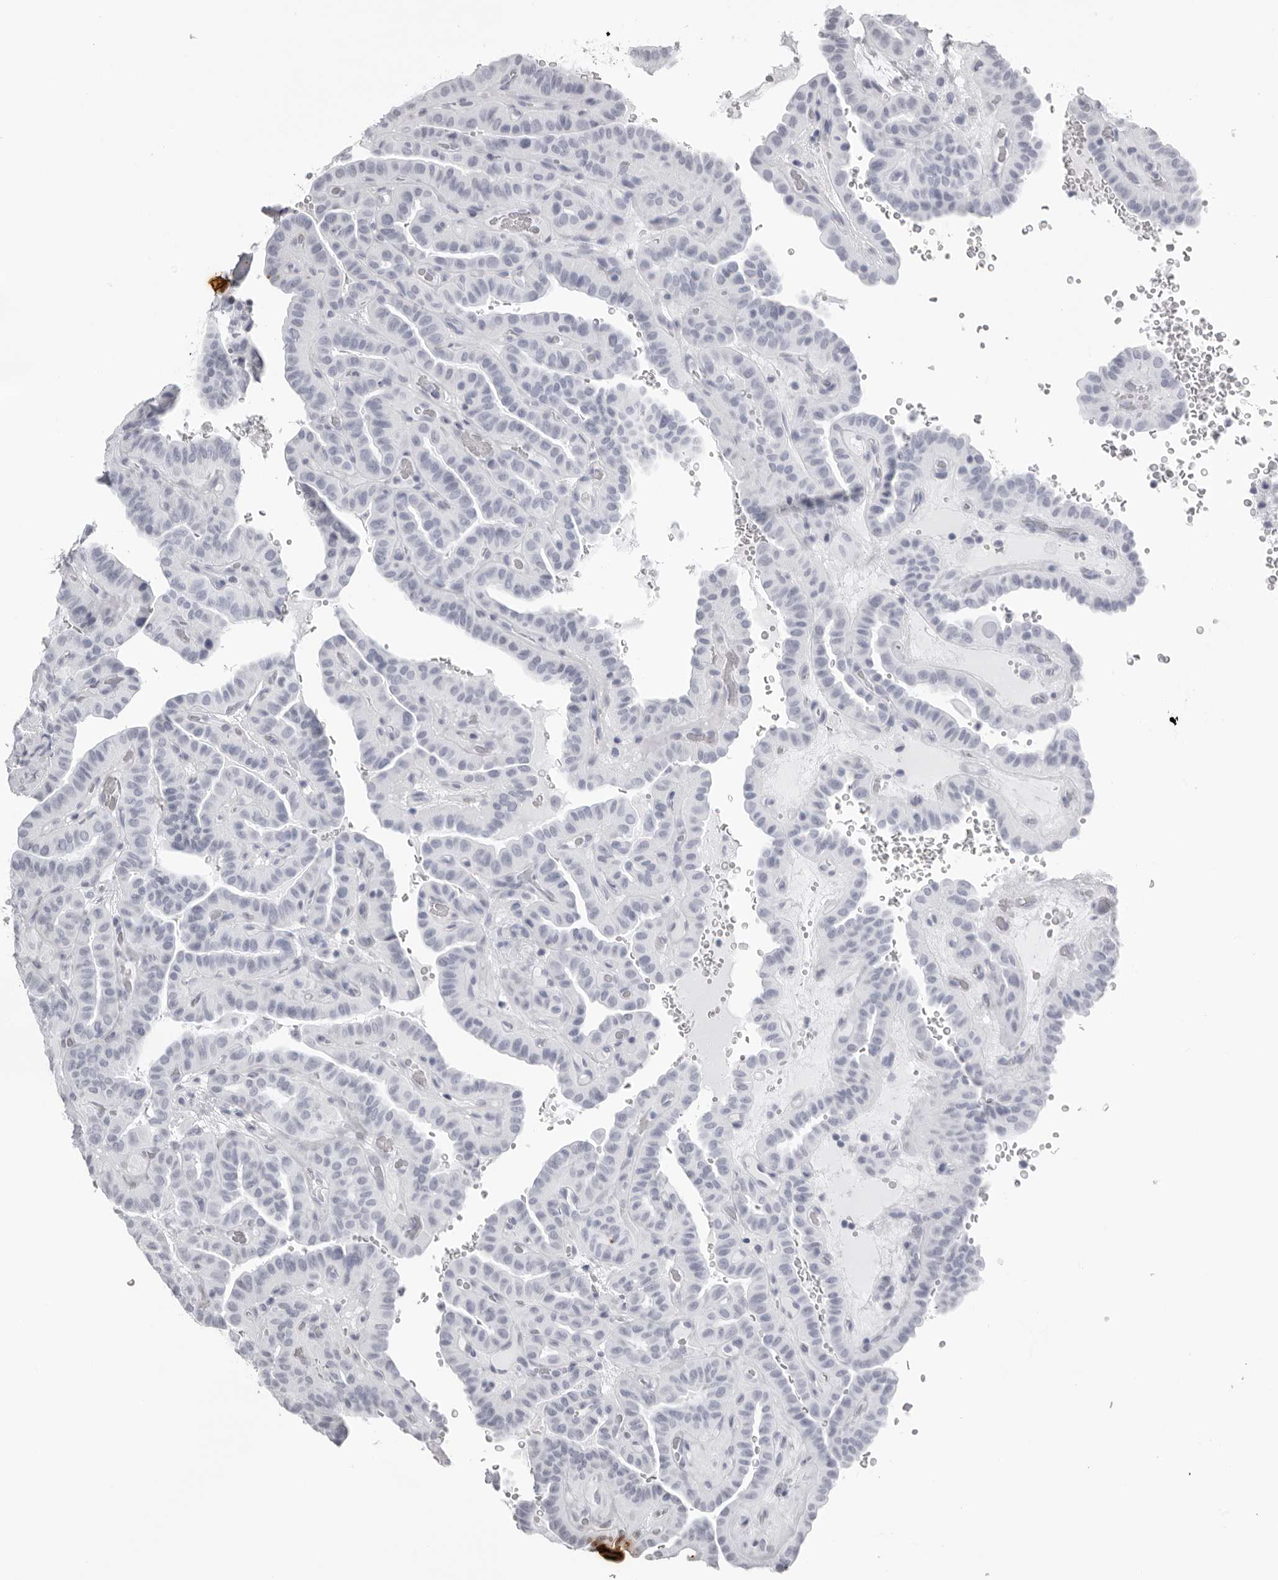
{"staining": {"intensity": "negative", "quantity": "none", "location": "none"}, "tissue": "thyroid cancer", "cell_type": "Tumor cells", "image_type": "cancer", "snomed": [{"axis": "morphology", "description": "Papillary adenocarcinoma, NOS"}, {"axis": "topography", "description": "Thyroid gland"}], "caption": "A high-resolution histopathology image shows immunohistochemistry (IHC) staining of thyroid papillary adenocarcinoma, which displays no significant positivity in tumor cells.", "gene": "KLK9", "patient": {"sex": "male", "age": 77}}